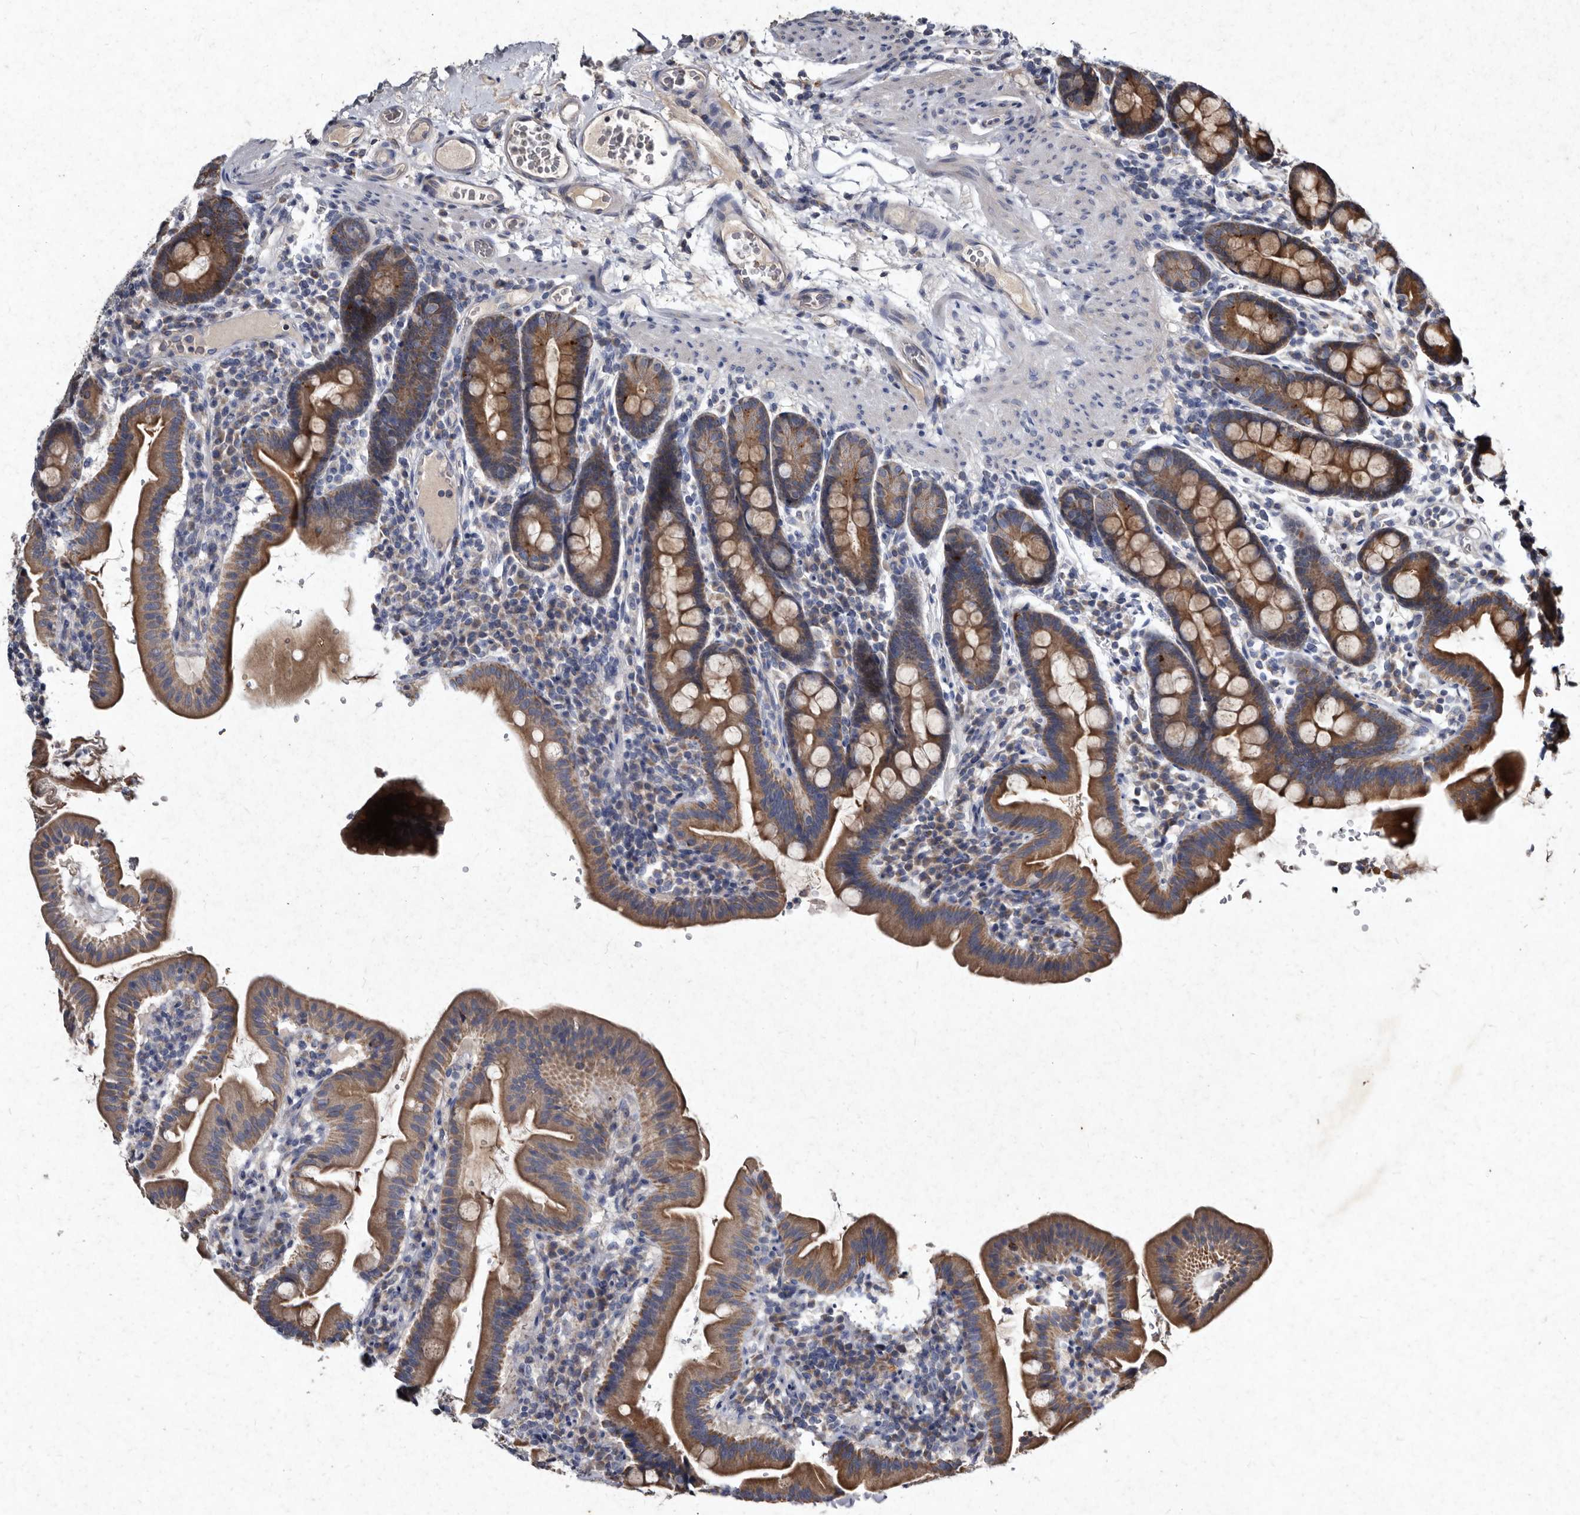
{"staining": {"intensity": "moderate", "quantity": ">75%", "location": "cytoplasmic/membranous"}, "tissue": "duodenum", "cell_type": "Glandular cells", "image_type": "normal", "snomed": [{"axis": "morphology", "description": "Normal tissue, NOS"}, {"axis": "morphology", "description": "Adenocarcinoma, NOS"}, {"axis": "topography", "description": "Pancreas"}, {"axis": "topography", "description": "Duodenum"}], "caption": "Protein expression analysis of normal duodenum shows moderate cytoplasmic/membranous staining in about >75% of glandular cells.", "gene": "YPEL1", "patient": {"sex": "male", "age": 50}}